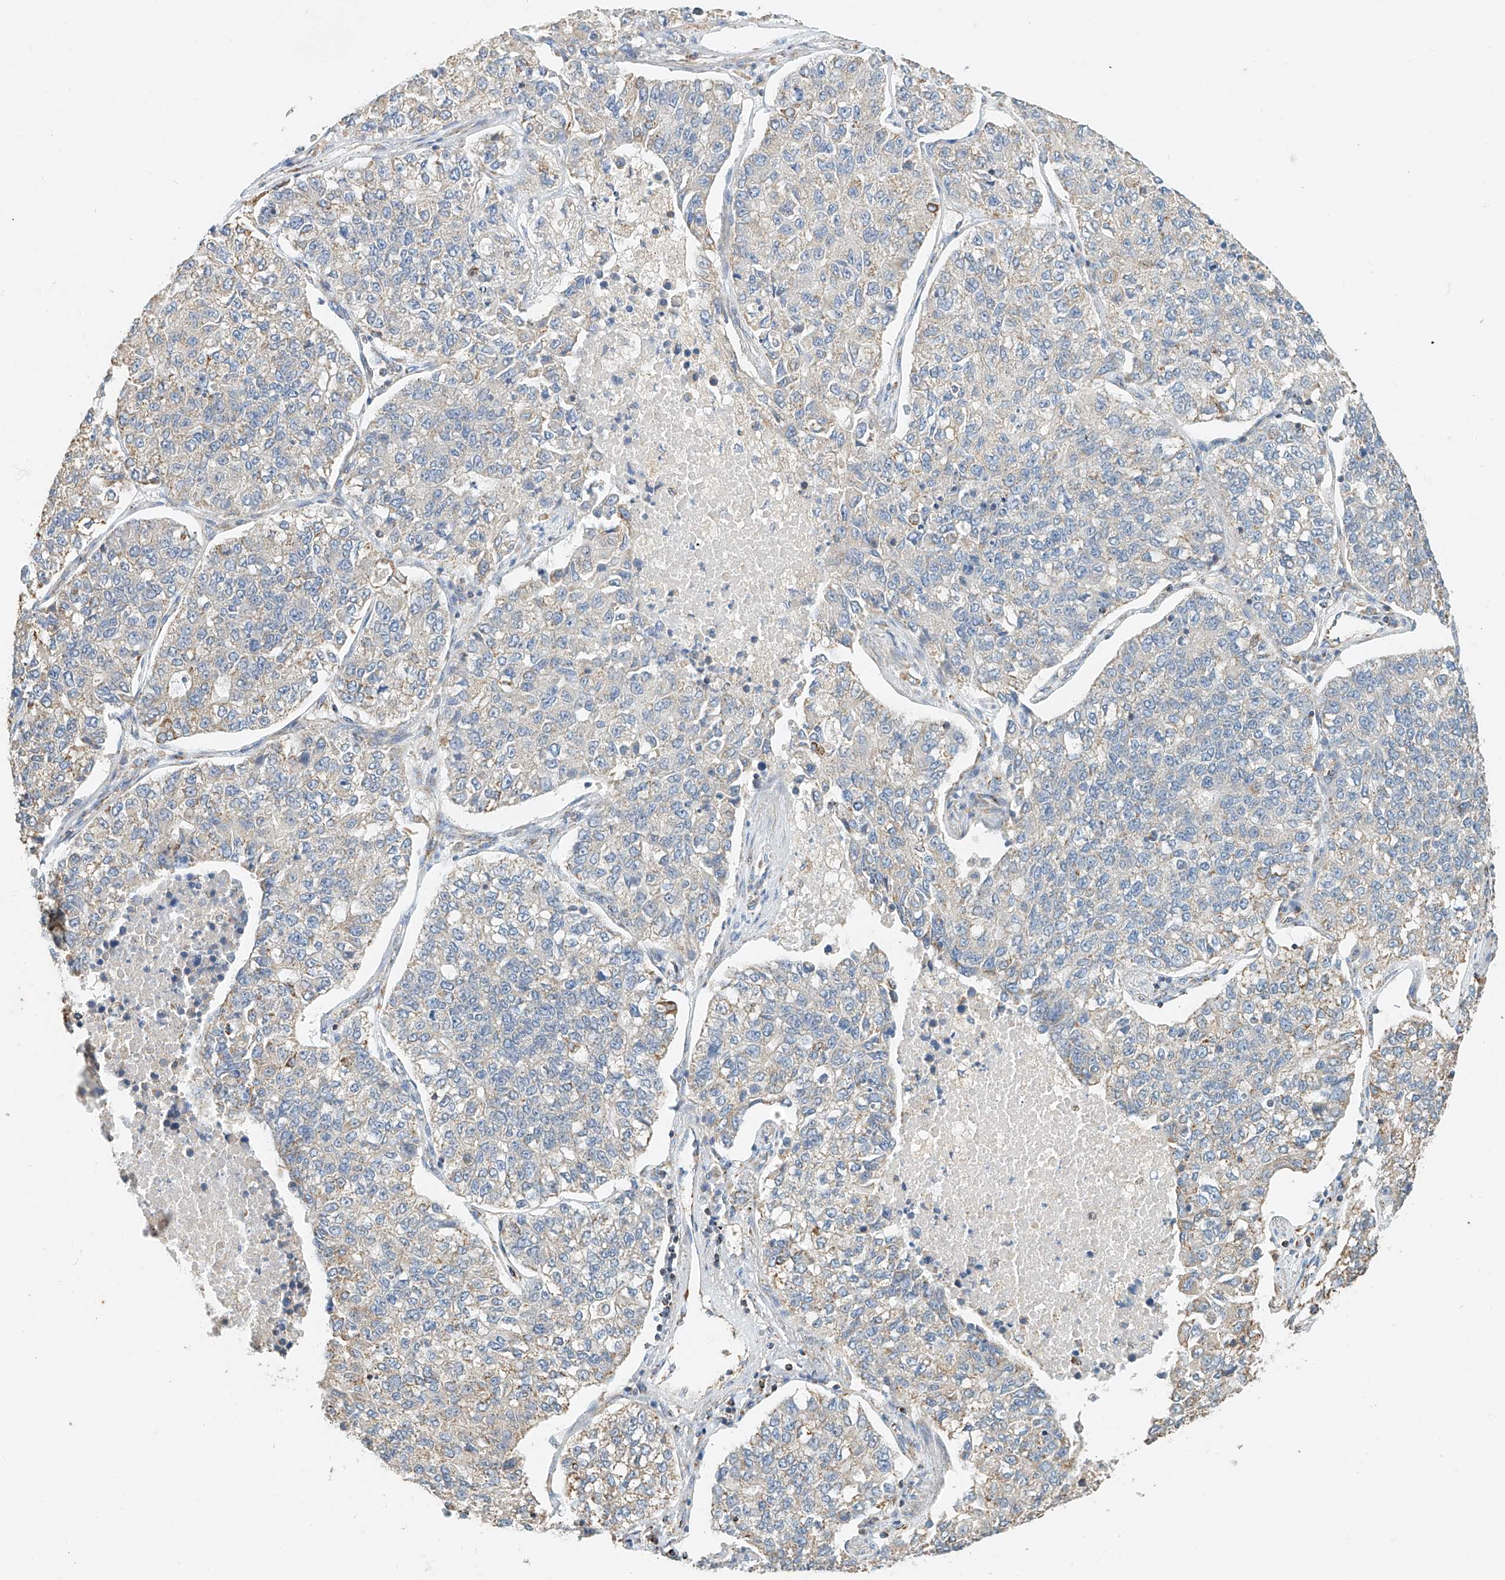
{"staining": {"intensity": "negative", "quantity": "none", "location": "none"}, "tissue": "lung cancer", "cell_type": "Tumor cells", "image_type": "cancer", "snomed": [{"axis": "morphology", "description": "Adenocarcinoma, NOS"}, {"axis": "topography", "description": "Lung"}], "caption": "Lung adenocarcinoma was stained to show a protein in brown. There is no significant expression in tumor cells.", "gene": "YIPF7", "patient": {"sex": "male", "age": 49}}